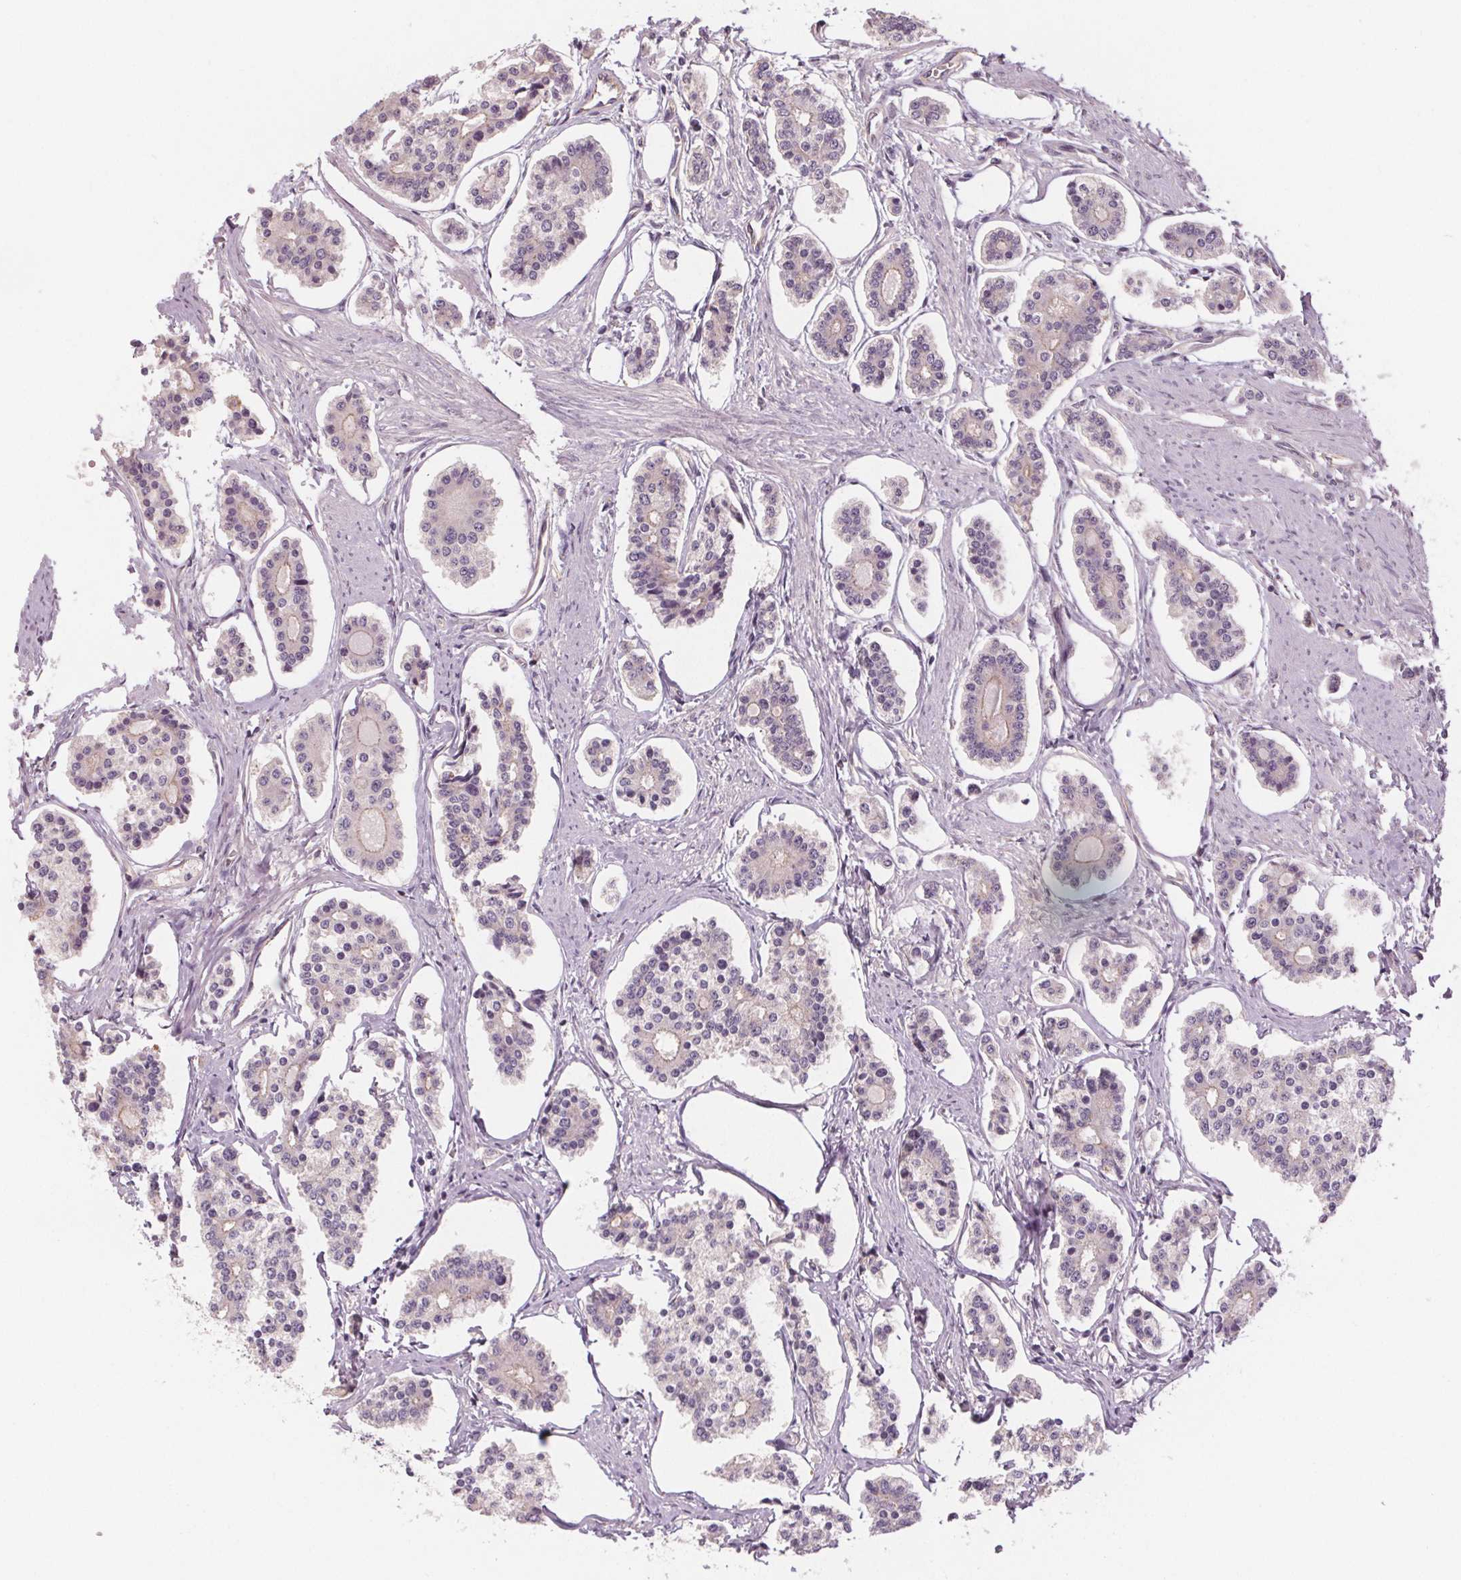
{"staining": {"intensity": "negative", "quantity": "none", "location": "none"}, "tissue": "carcinoid", "cell_type": "Tumor cells", "image_type": "cancer", "snomed": [{"axis": "morphology", "description": "Carcinoid, malignant, NOS"}, {"axis": "topography", "description": "Small intestine"}], "caption": "This is an immunohistochemistry photomicrograph of malignant carcinoid. There is no positivity in tumor cells.", "gene": "VNN1", "patient": {"sex": "female", "age": 65}}